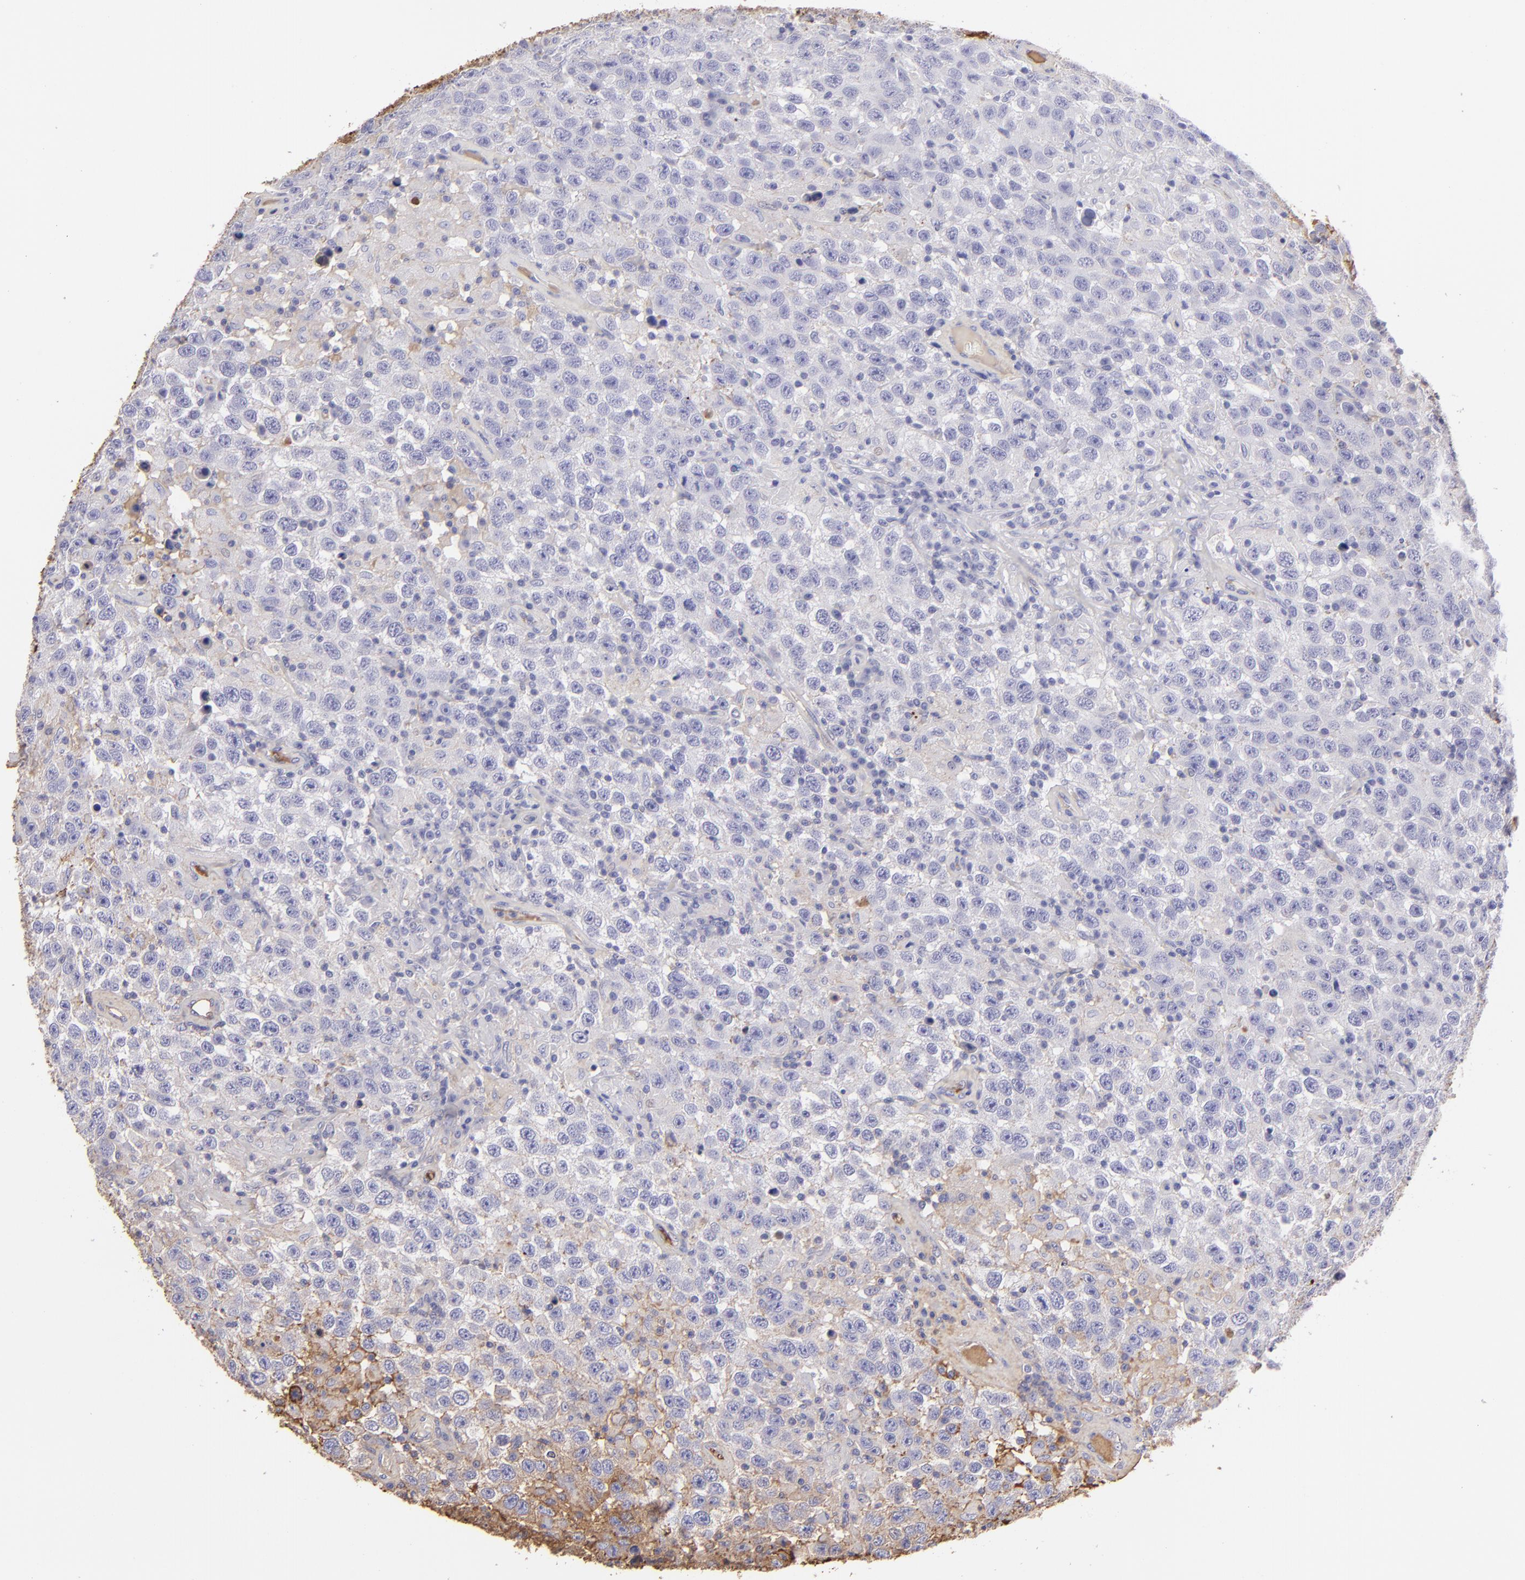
{"staining": {"intensity": "weak", "quantity": ">75%", "location": "cytoplasmic/membranous"}, "tissue": "testis cancer", "cell_type": "Tumor cells", "image_type": "cancer", "snomed": [{"axis": "morphology", "description": "Seminoma, NOS"}, {"axis": "topography", "description": "Testis"}], "caption": "Seminoma (testis) stained with a protein marker exhibits weak staining in tumor cells.", "gene": "FGB", "patient": {"sex": "male", "age": 41}}